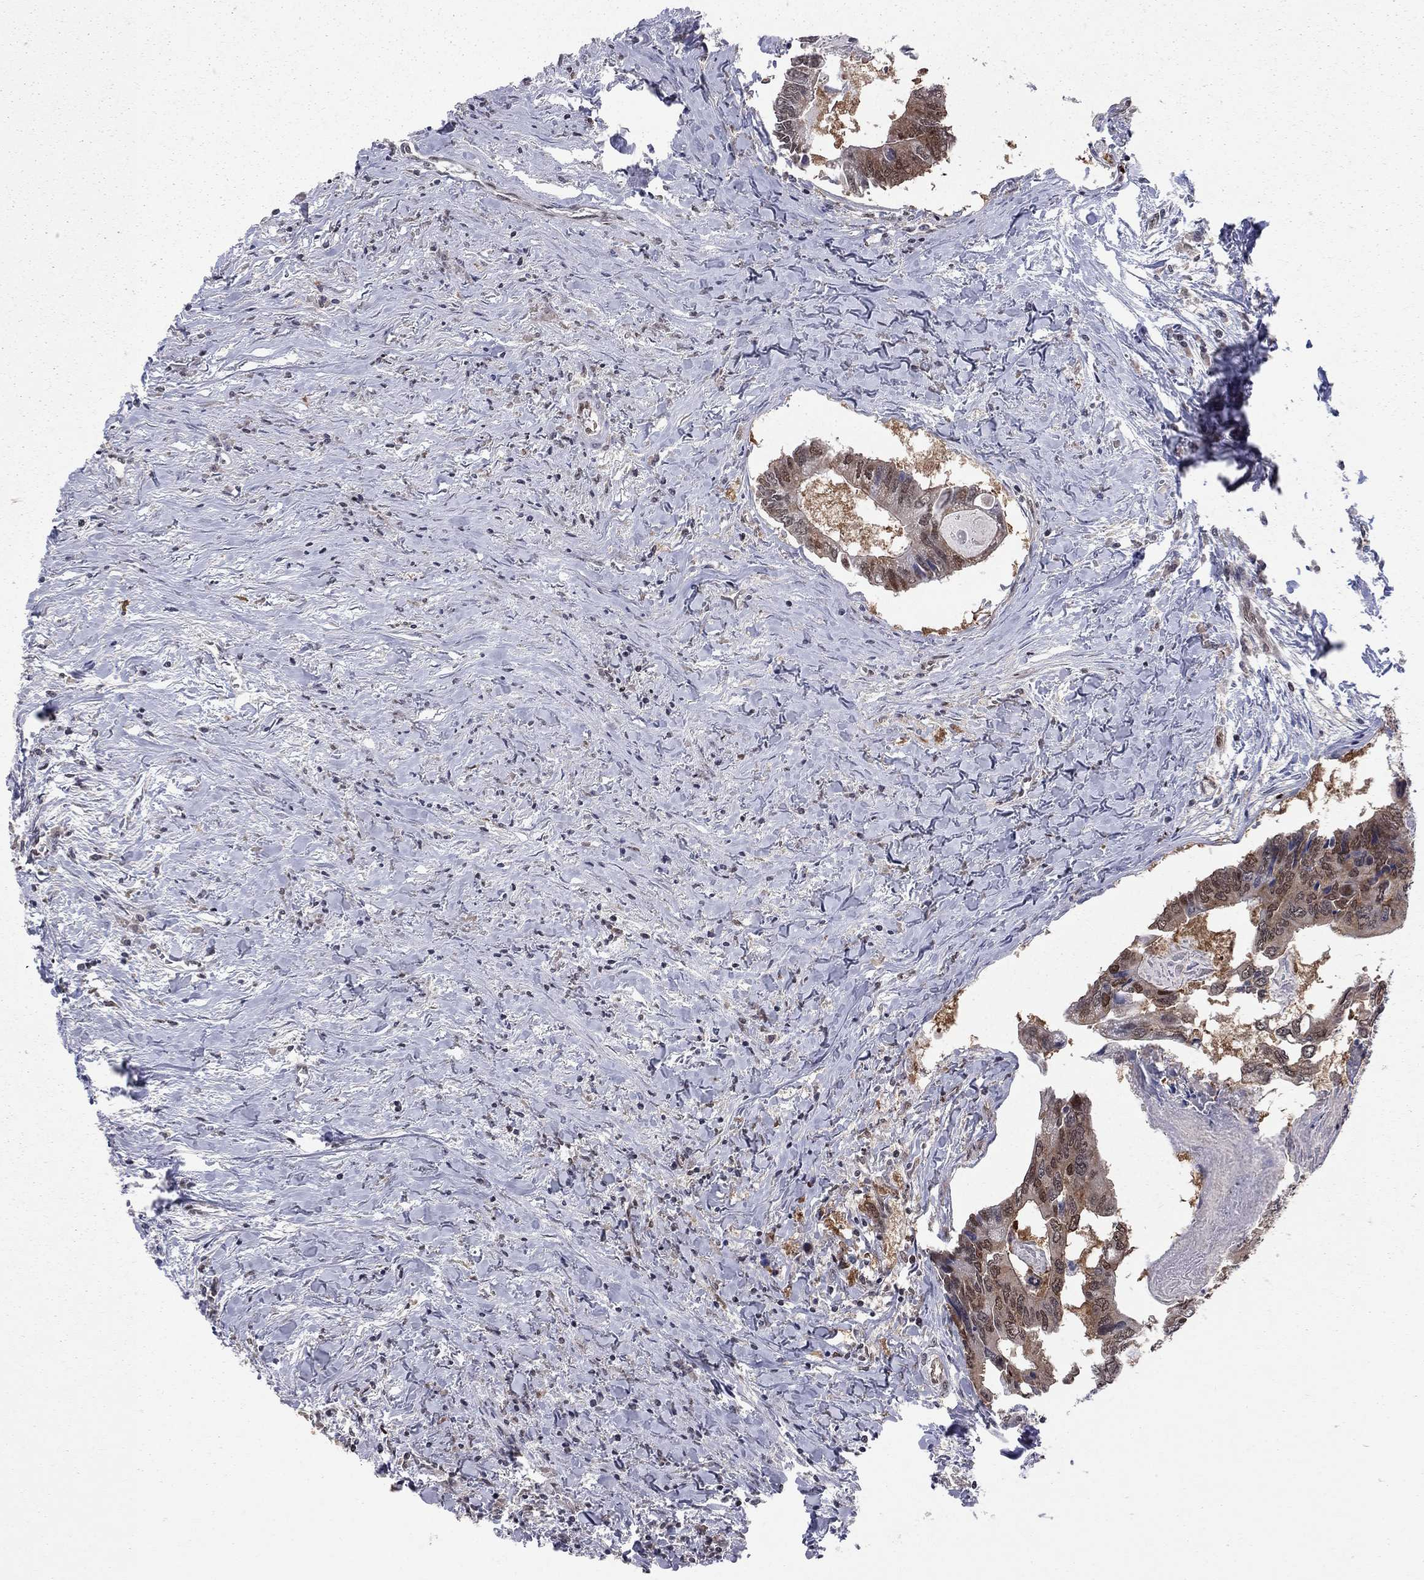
{"staining": {"intensity": "moderate", "quantity": "<25%", "location": "cytoplasmic/membranous,nuclear"}, "tissue": "colorectal cancer", "cell_type": "Tumor cells", "image_type": "cancer", "snomed": [{"axis": "morphology", "description": "Adenocarcinoma, NOS"}, {"axis": "topography", "description": "Colon"}], "caption": "A high-resolution histopathology image shows immunohistochemistry (IHC) staining of colorectal adenocarcinoma, which shows moderate cytoplasmic/membranous and nuclear staining in approximately <25% of tumor cells.", "gene": "SAP30L", "patient": {"sex": "male", "age": 53}}